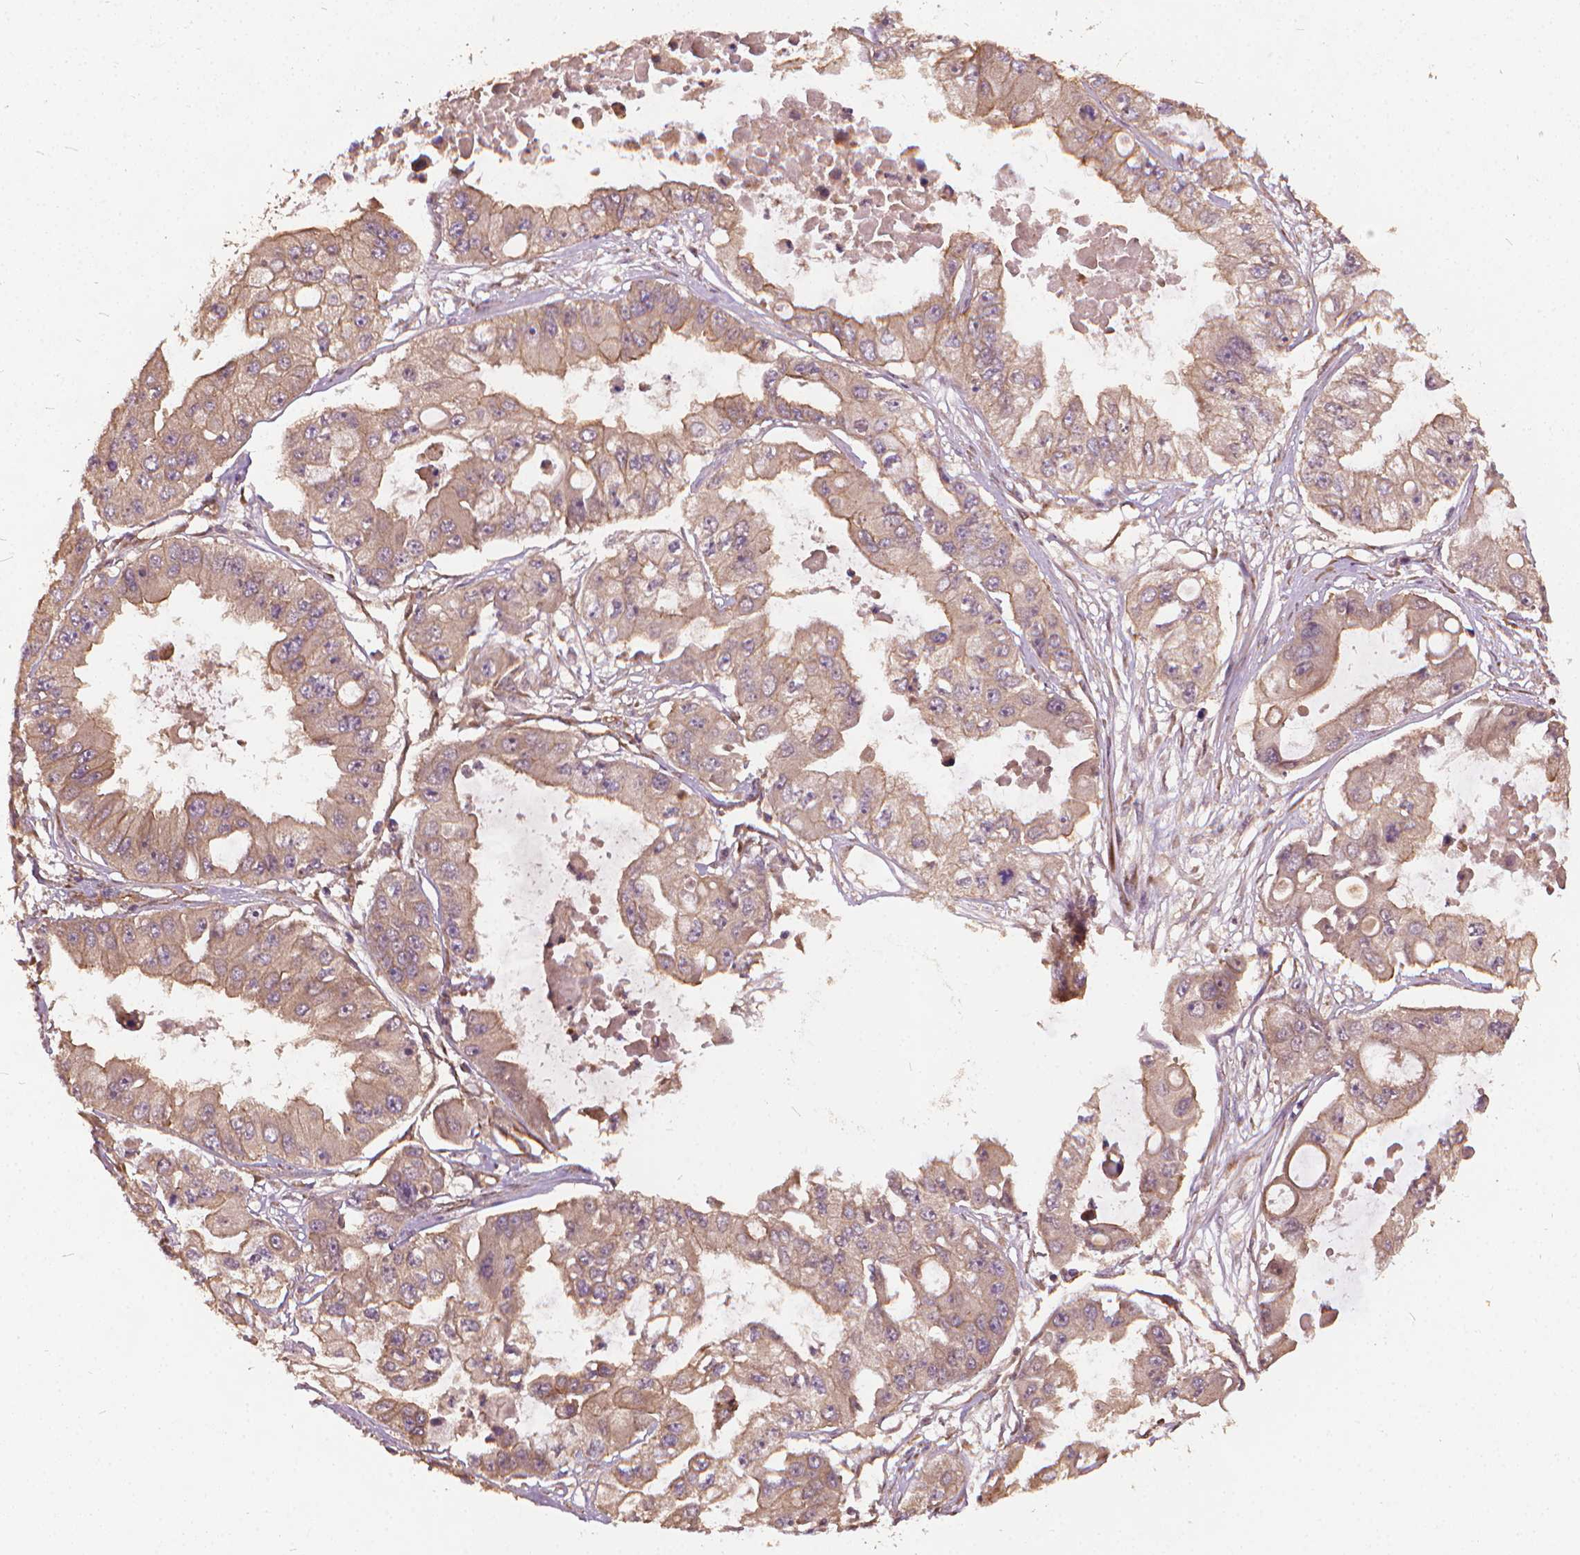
{"staining": {"intensity": "weak", "quantity": ">75%", "location": "cytoplasmic/membranous"}, "tissue": "ovarian cancer", "cell_type": "Tumor cells", "image_type": "cancer", "snomed": [{"axis": "morphology", "description": "Cystadenocarcinoma, serous, NOS"}, {"axis": "topography", "description": "Ovary"}], "caption": "Approximately >75% of tumor cells in human serous cystadenocarcinoma (ovarian) display weak cytoplasmic/membranous protein positivity as visualized by brown immunohistochemical staining.", "gene": "UBXN2A", "patient": {"sex": "female", "age": 56}}